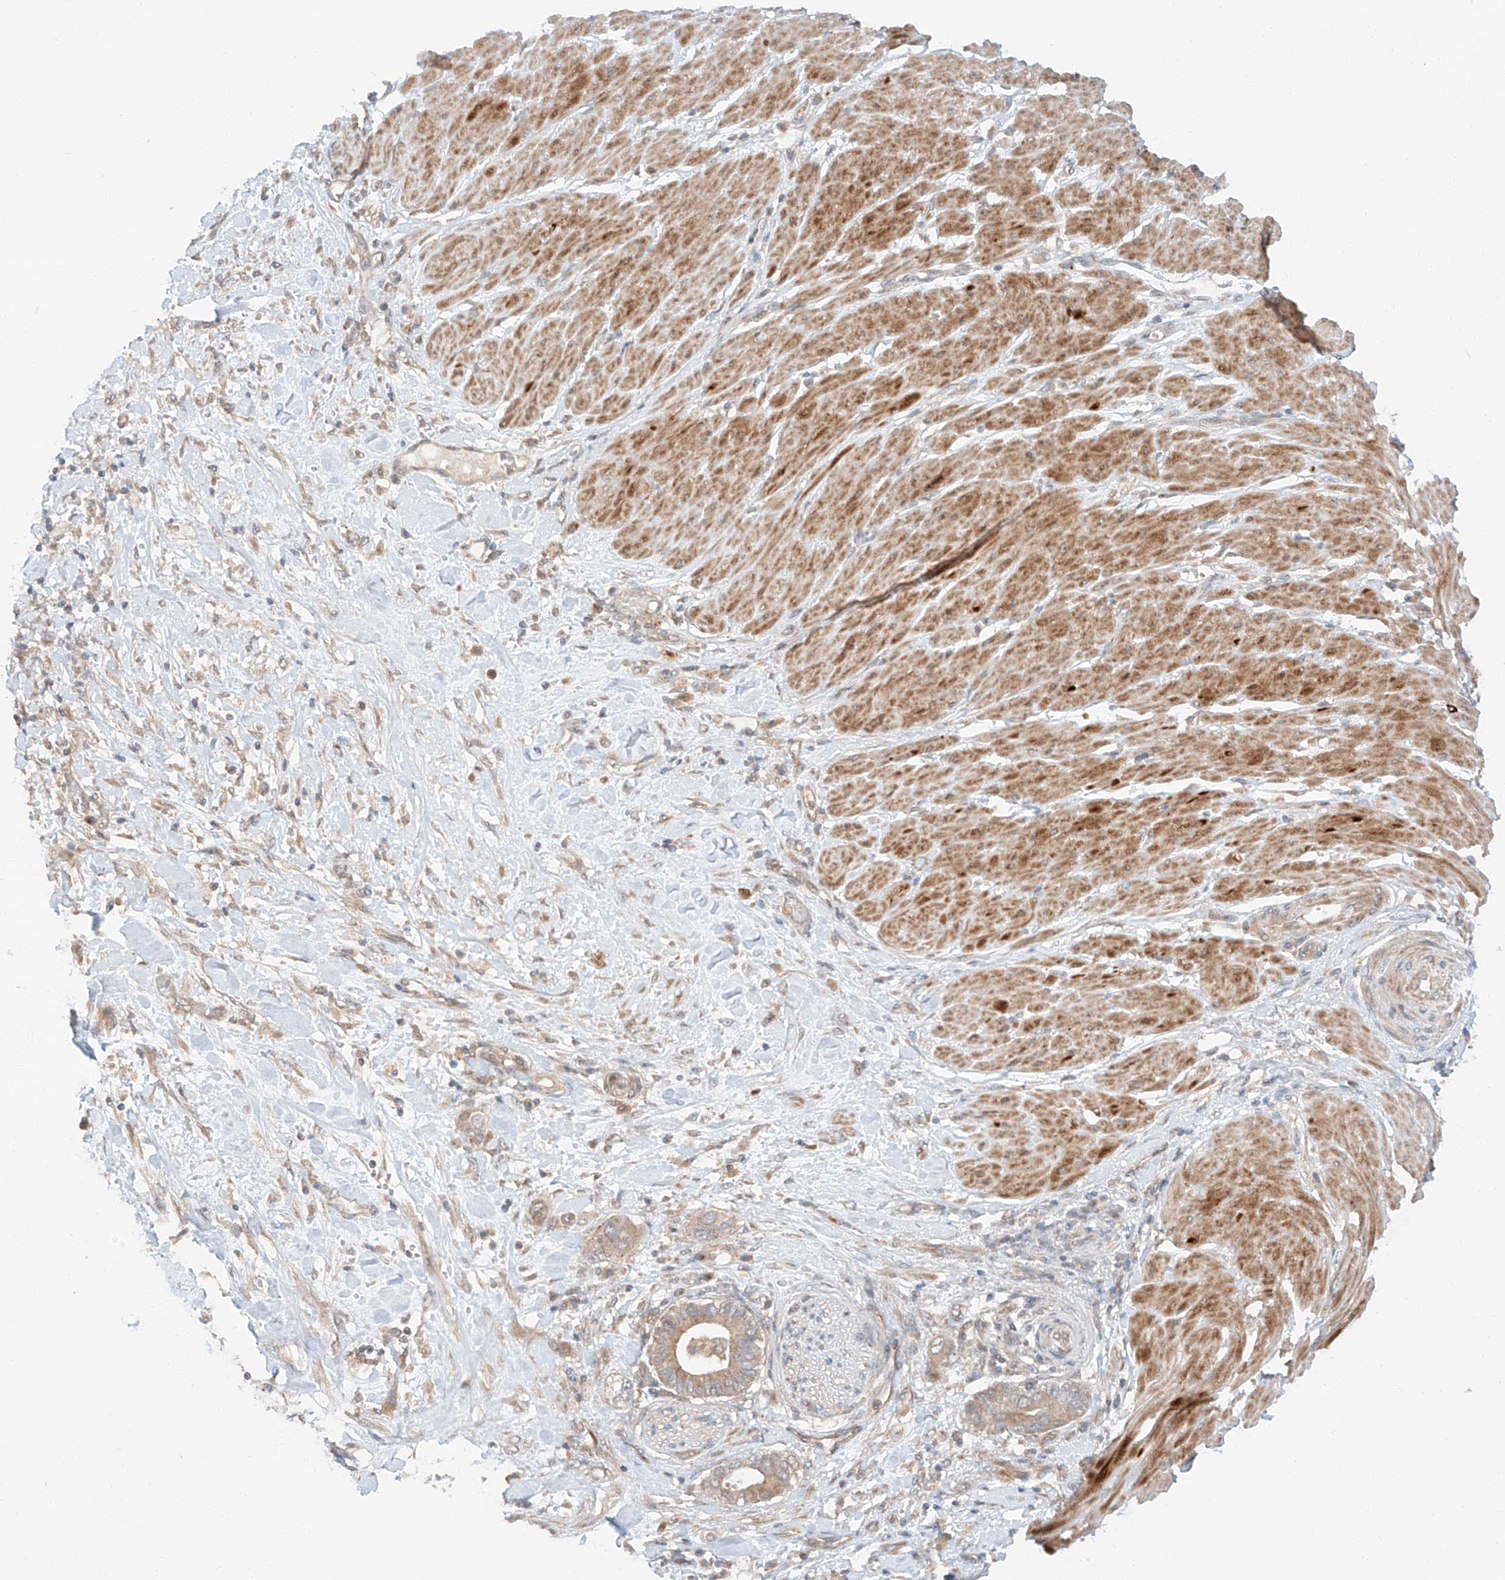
{"staining": {"intensity": "weak", "quantity": ">75%", "location": "cytoplasmic/membranous"}, "tissue": "pancreatic cancer", "cell_type": "Tumor cells", "image_type": "cancer", "snomed": [{"axis": "morphology", "description": "Adenocarcinoma, NOS"}, {"axis": "topography", "description": "Pancreas"}], "caption": "IHC staining of pancreatic adenocarcinoma, which demonstrates low levels of weak cytoplasmic/membranous expression in about >75% of tumor cells indicating weak cytoplasmic/membranous protein staining. The staining was performed using DAB (3,3'-diaminobenzidine) (brown) for protein detection and nuclei were counterstained in hematoxylin (blue).", "gene": "XPNPEP1", "patient": {"sex": "male", "age": 68}}